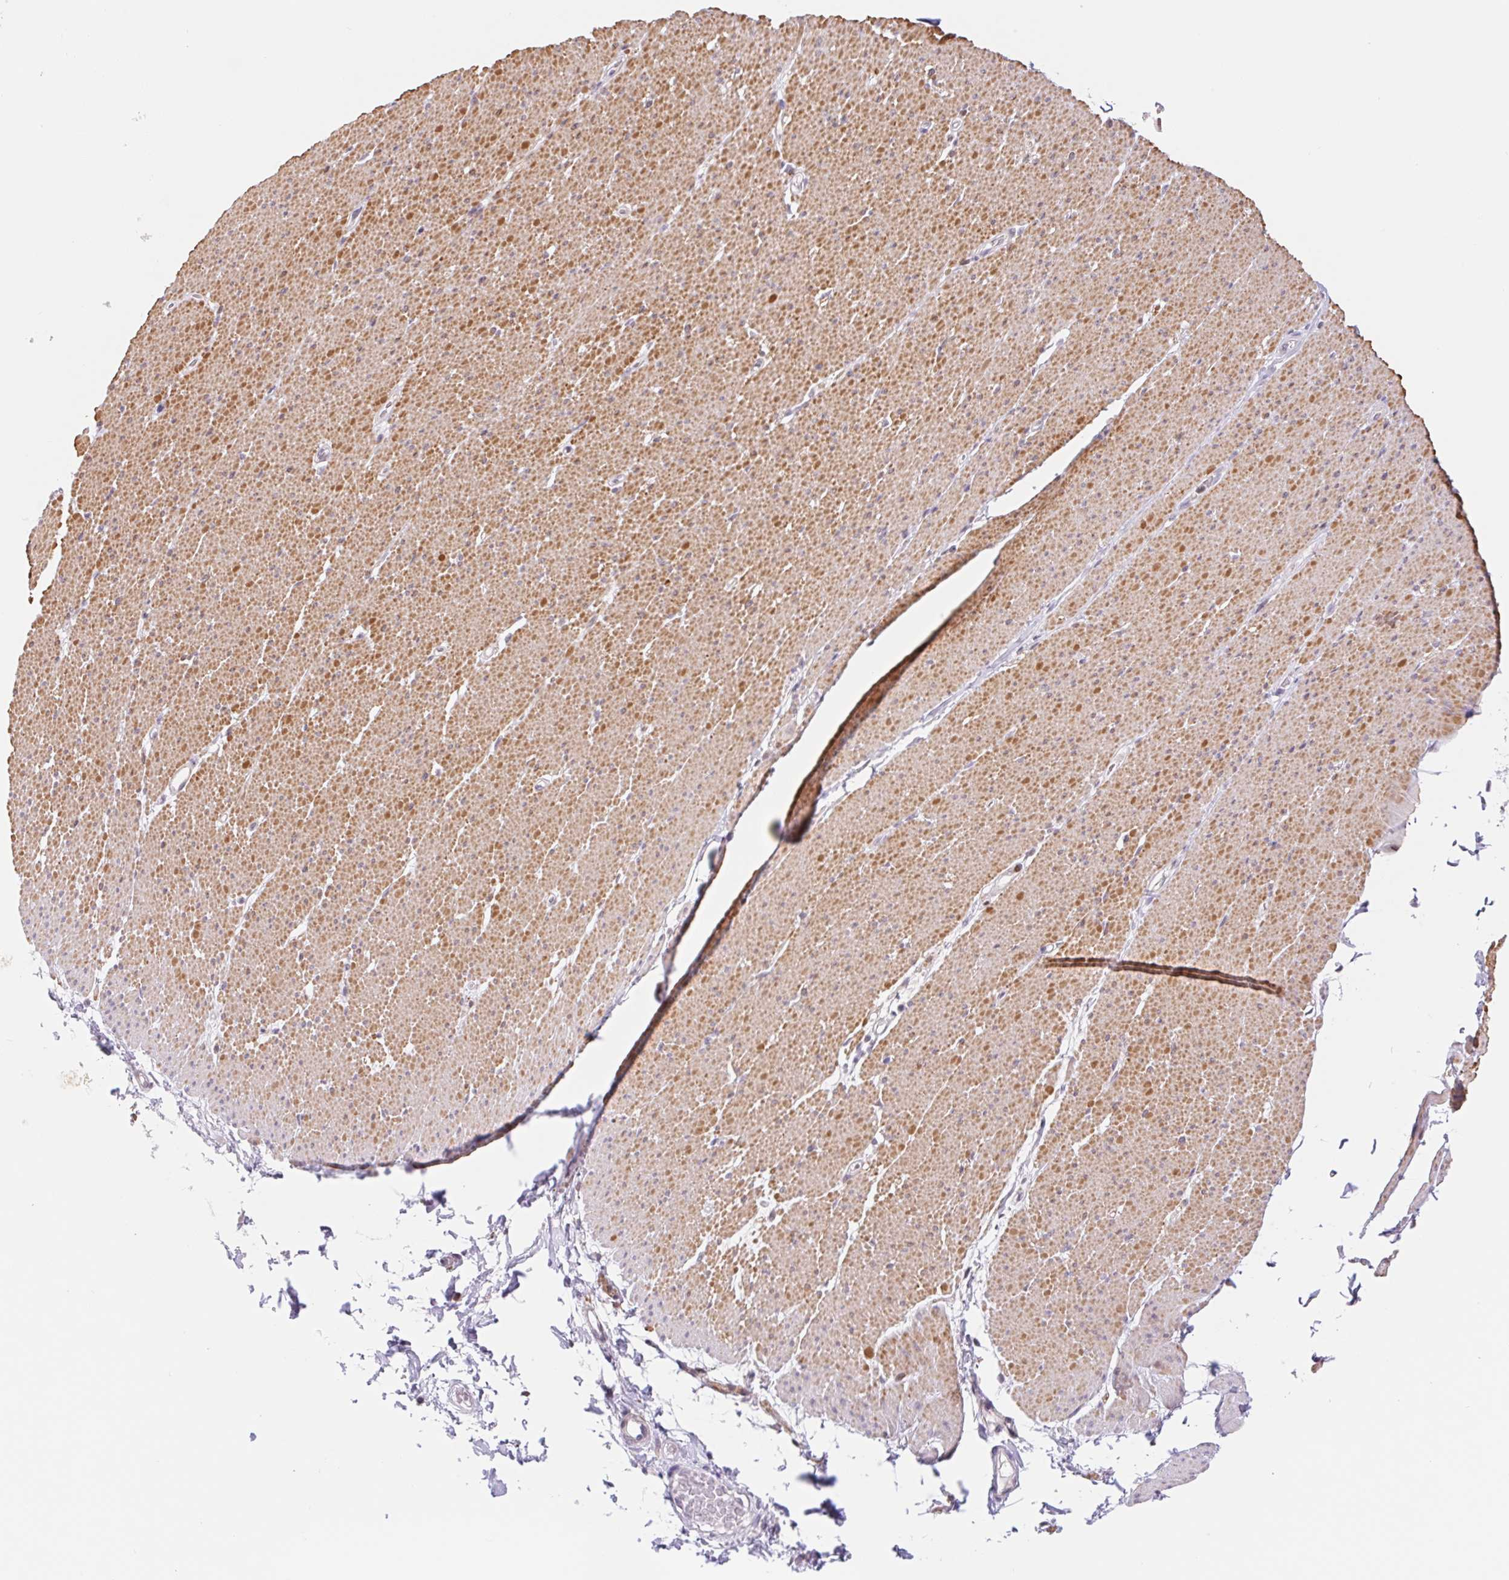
{"staining": {"intensity": "moderate", "quantity": "25%-75%", "location": "cytoplasmic/membranous"}, "tissue": "smooth muscle", "cell_type": "Smooth muscle cells", "image_type": "normal", "snomed": [{"axis": "morphology", "description": "Normal tissue, NOS"}, {"axis": "topography", "description": "Smooth muscle"}, {"axis": "topography", "description": "Rectum"}], "caption": "Smooth muscle stained for a protein exhibits moderate cytoplasmic/membranous positivity in smooth muscle cells. (DAB (3,3'-diaminobenzidine) = brown stain, brightfield microscopy at high magnification).", "gene": "L3MBTL4", "patient": {"sex": "male", "age": 53}}